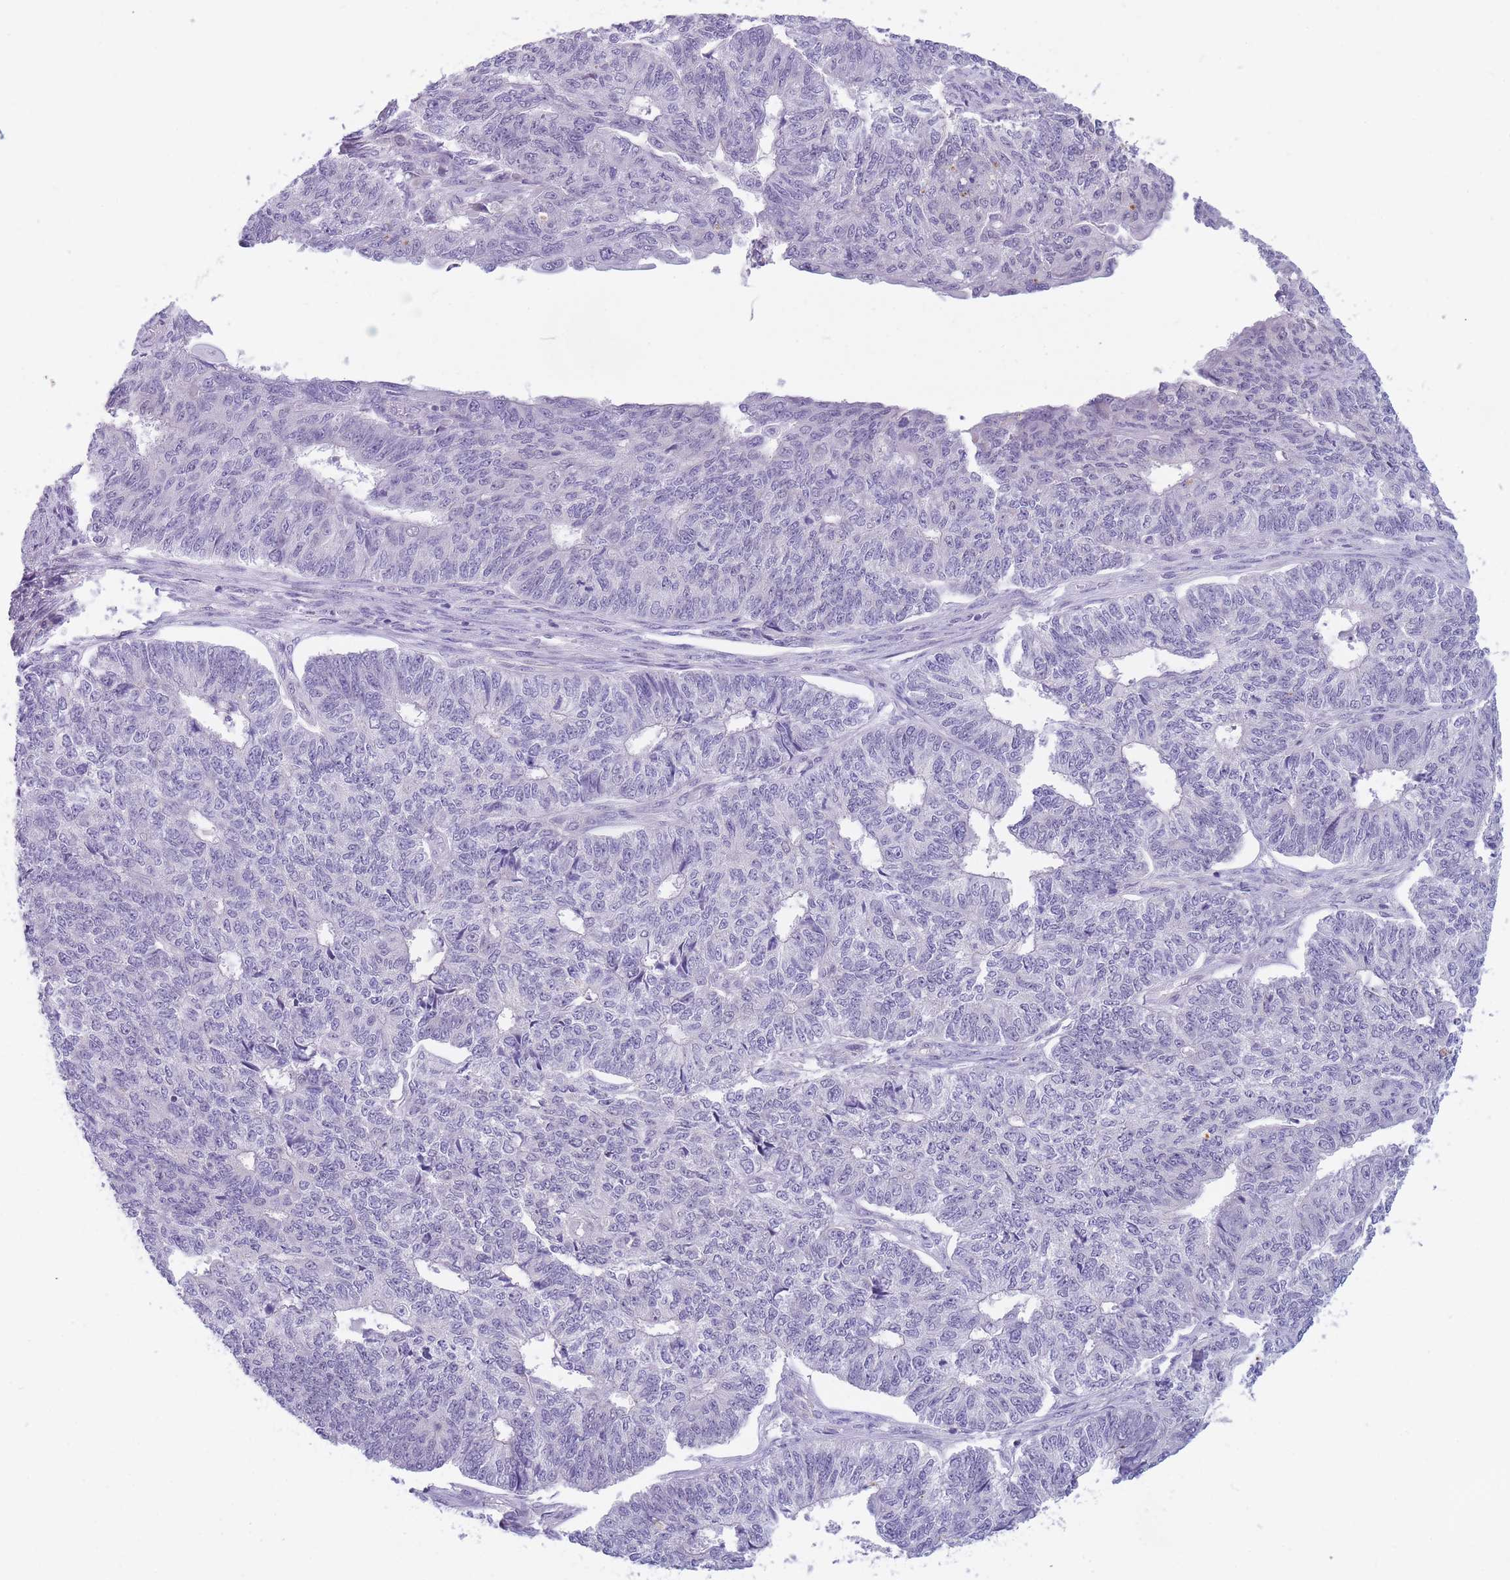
{"staining": {"intensity": "negative", "quantity": "none", "location": "none"}, "tissue": "endometrial cancer", "cell_type": "Tumor cells", "image_type": "cancer", "snomed": [{"axis": "morphology", "description": "Adenocarcinoma, NOS"}, {"axis": "topography", "description": "Endometrium"}], "caption": "Tumor cells are negative for protein expression in human adenocarcinoma (endometrial).", "gene": "DDX49", "patient": {"sex": "female", "age": 32}}